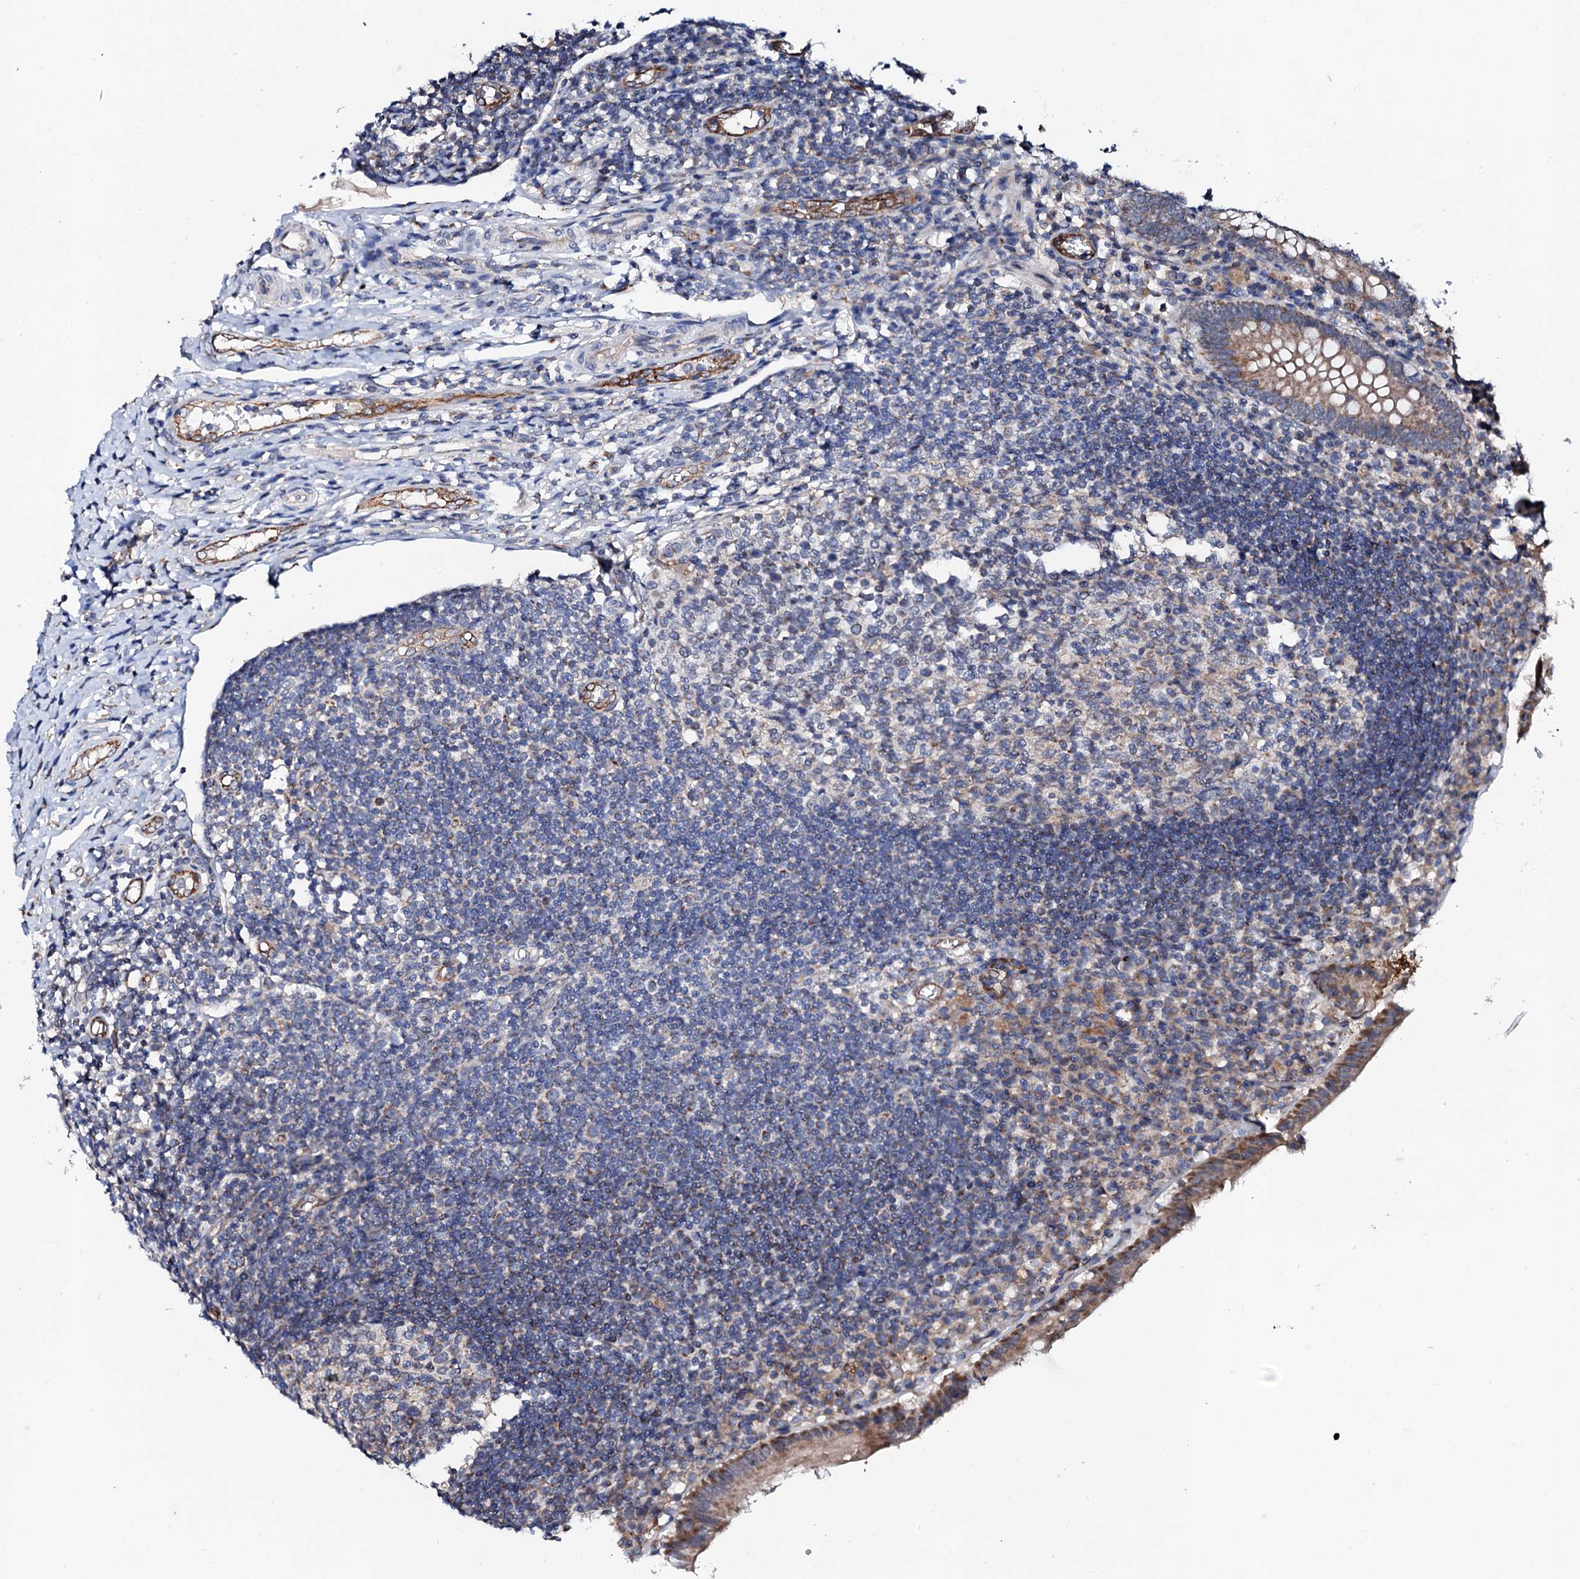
{"staining": {"intensity": "moderate", "quantity": ">75%", "location": "cytoplasmic/membranous"}, "tissue": "appendix", "cell_type": "Glandular cells", "image_type": "normal", "snomed": [{"axis": "morphology", "description": "Normal tissue, NOS"}, {"axis": "topography", "description": "Appendix"}], "caption": "Immunohistochemistry (IHC) histopathology image of unremarkable appendix stained for a protein (brown), which exhibits medium levels of moderate cytoplasmic/membranous staining in about >75% of glandular cells.", "gene": "UBE3C", "patient": {"sex": "female", "age": 17}}